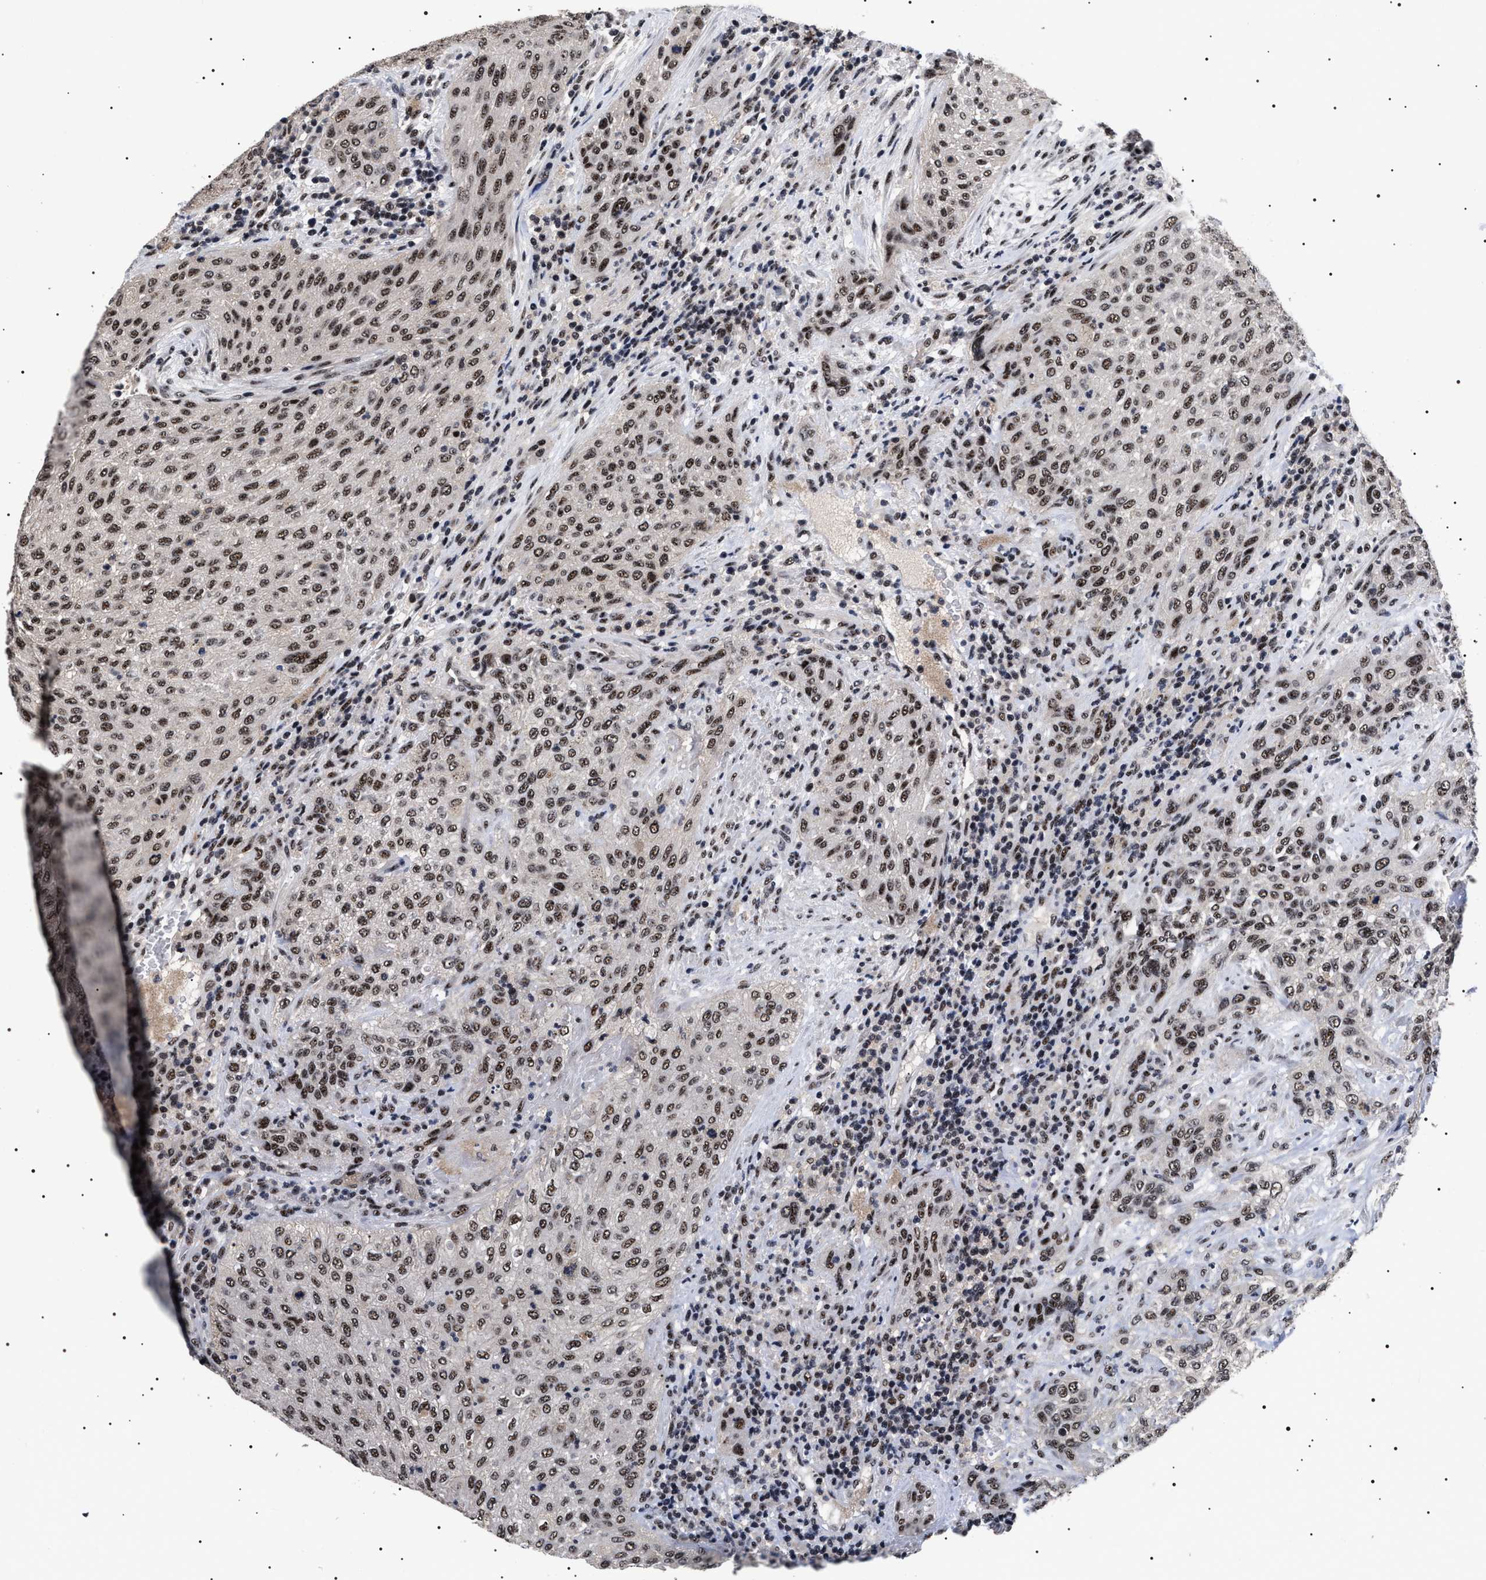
{"staining": {"intensity": "moderate", "quantity": ">75%", "location": "nuclear"}, "tissue": "urothelial cancer", "cell_type": "Tumor cells", "image_type": "cancer", "snomed": [{"axis": "morphology", "description": "Urothelial carcinoma, Low grade"}, {"axis": "morphology", "description": "Urothelial carcinoma, High grade"}, {"axis": "topography", "description": "Urinary bladder"}], "caption": "The photomicrograph reveals staining of urothelial carcinoma (high-grade), revealing moderate nuclear protein expression (brown color) within tumor cells.", "gene": "CAAP1", "patient": {"sex": "male", "age": 35}}